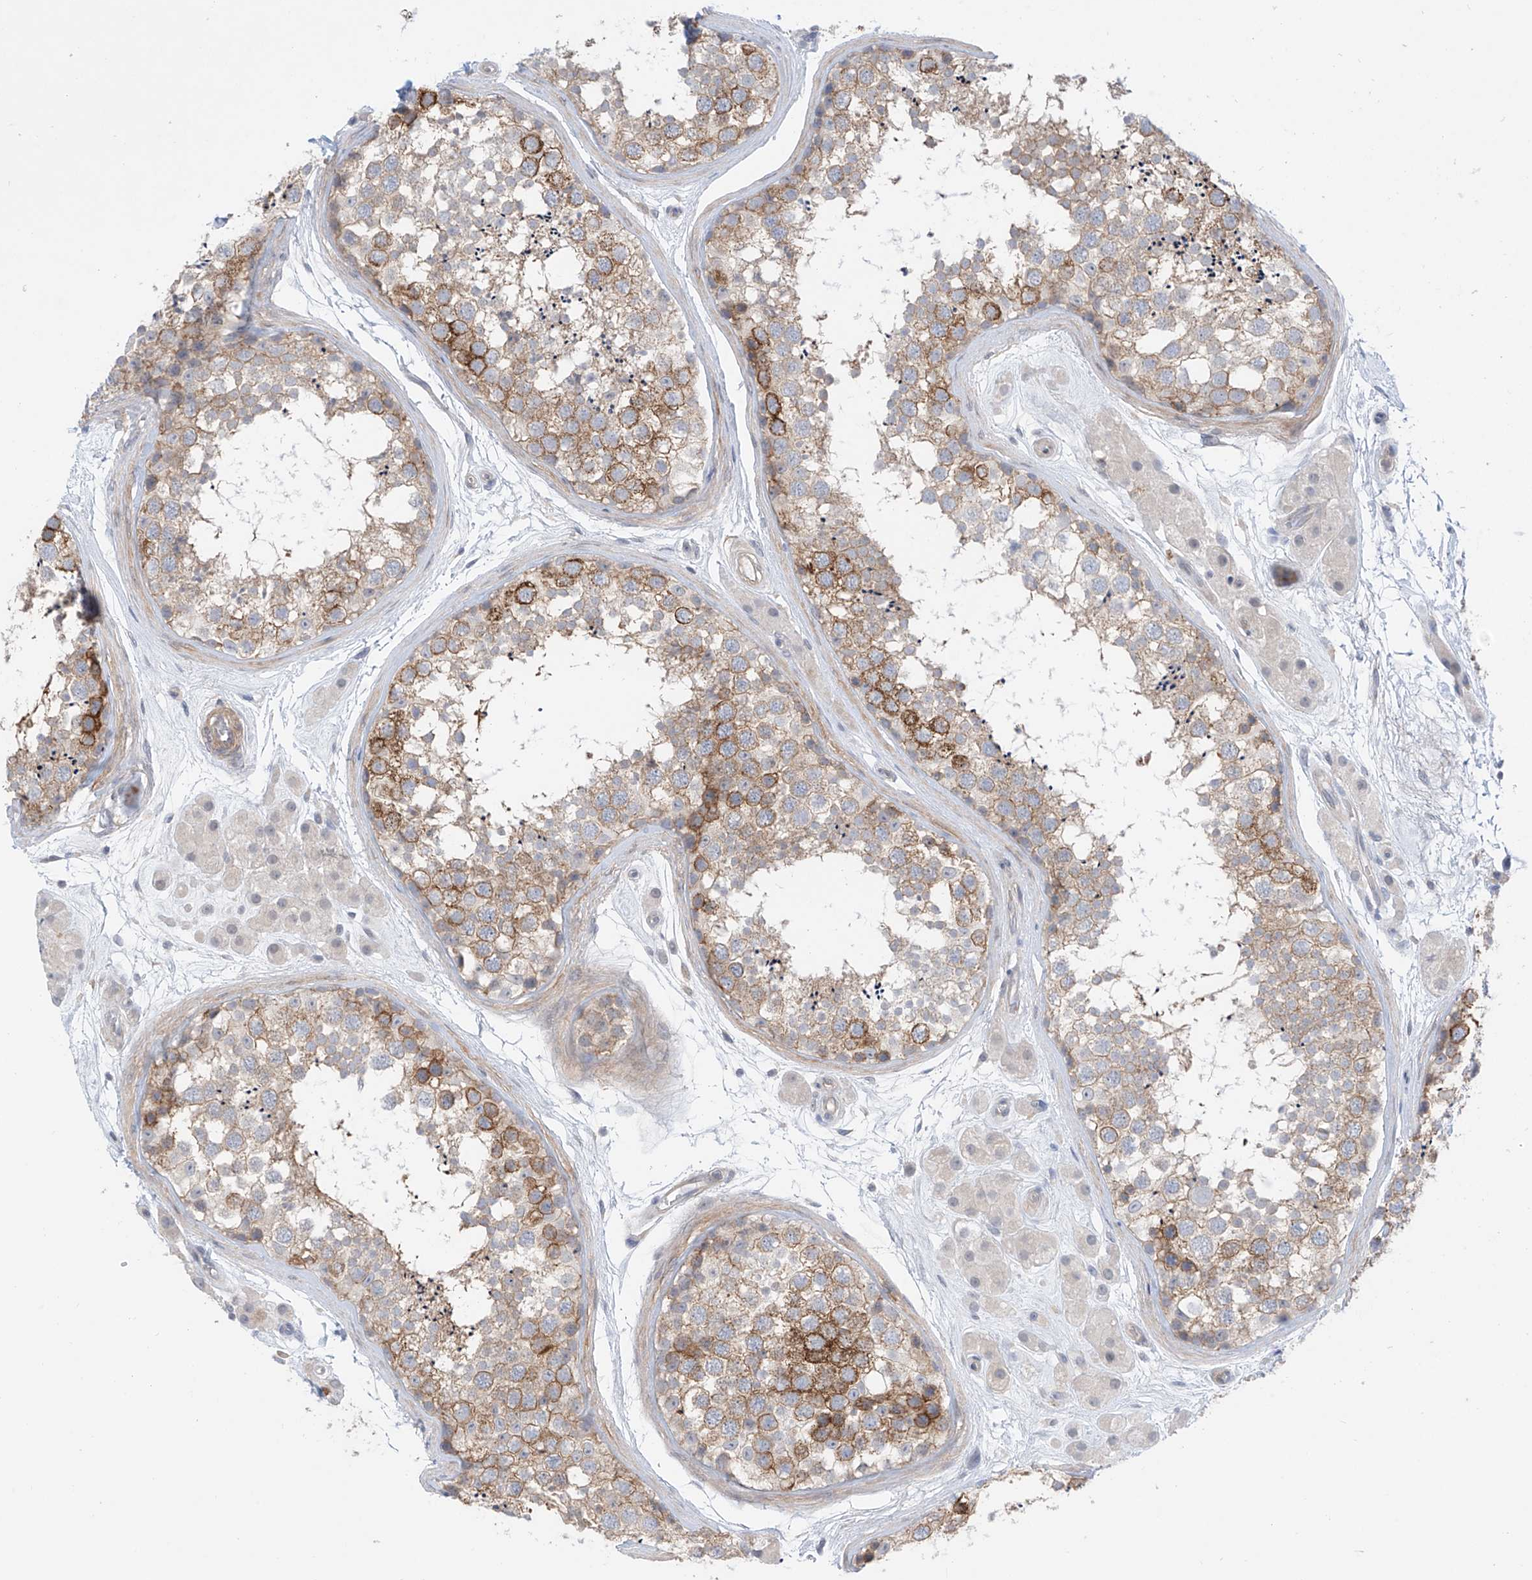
{"staining": {"intensity": "moderate", "quantity": "25%-75%", "location": "cytoplasmic/membranous"}, "tissue": "testis", "cell_type": "Cells in seminiferous ducts", "image_type": "normal", "snomed": [{"axis": "morphology", "description": "Normal tissue, NOS"}, {"axis": "topography", "description": "Testis"}], "caption": "Approximately 25%-75% of cells in seminiferous ducts in benign human testis reveal moderate cytoplasmic/membranous protein positivity as visualized by brown immunohistochemical staining.", "gene": "ABLIM2", "patient": {"sex": "male", "age": 56}}